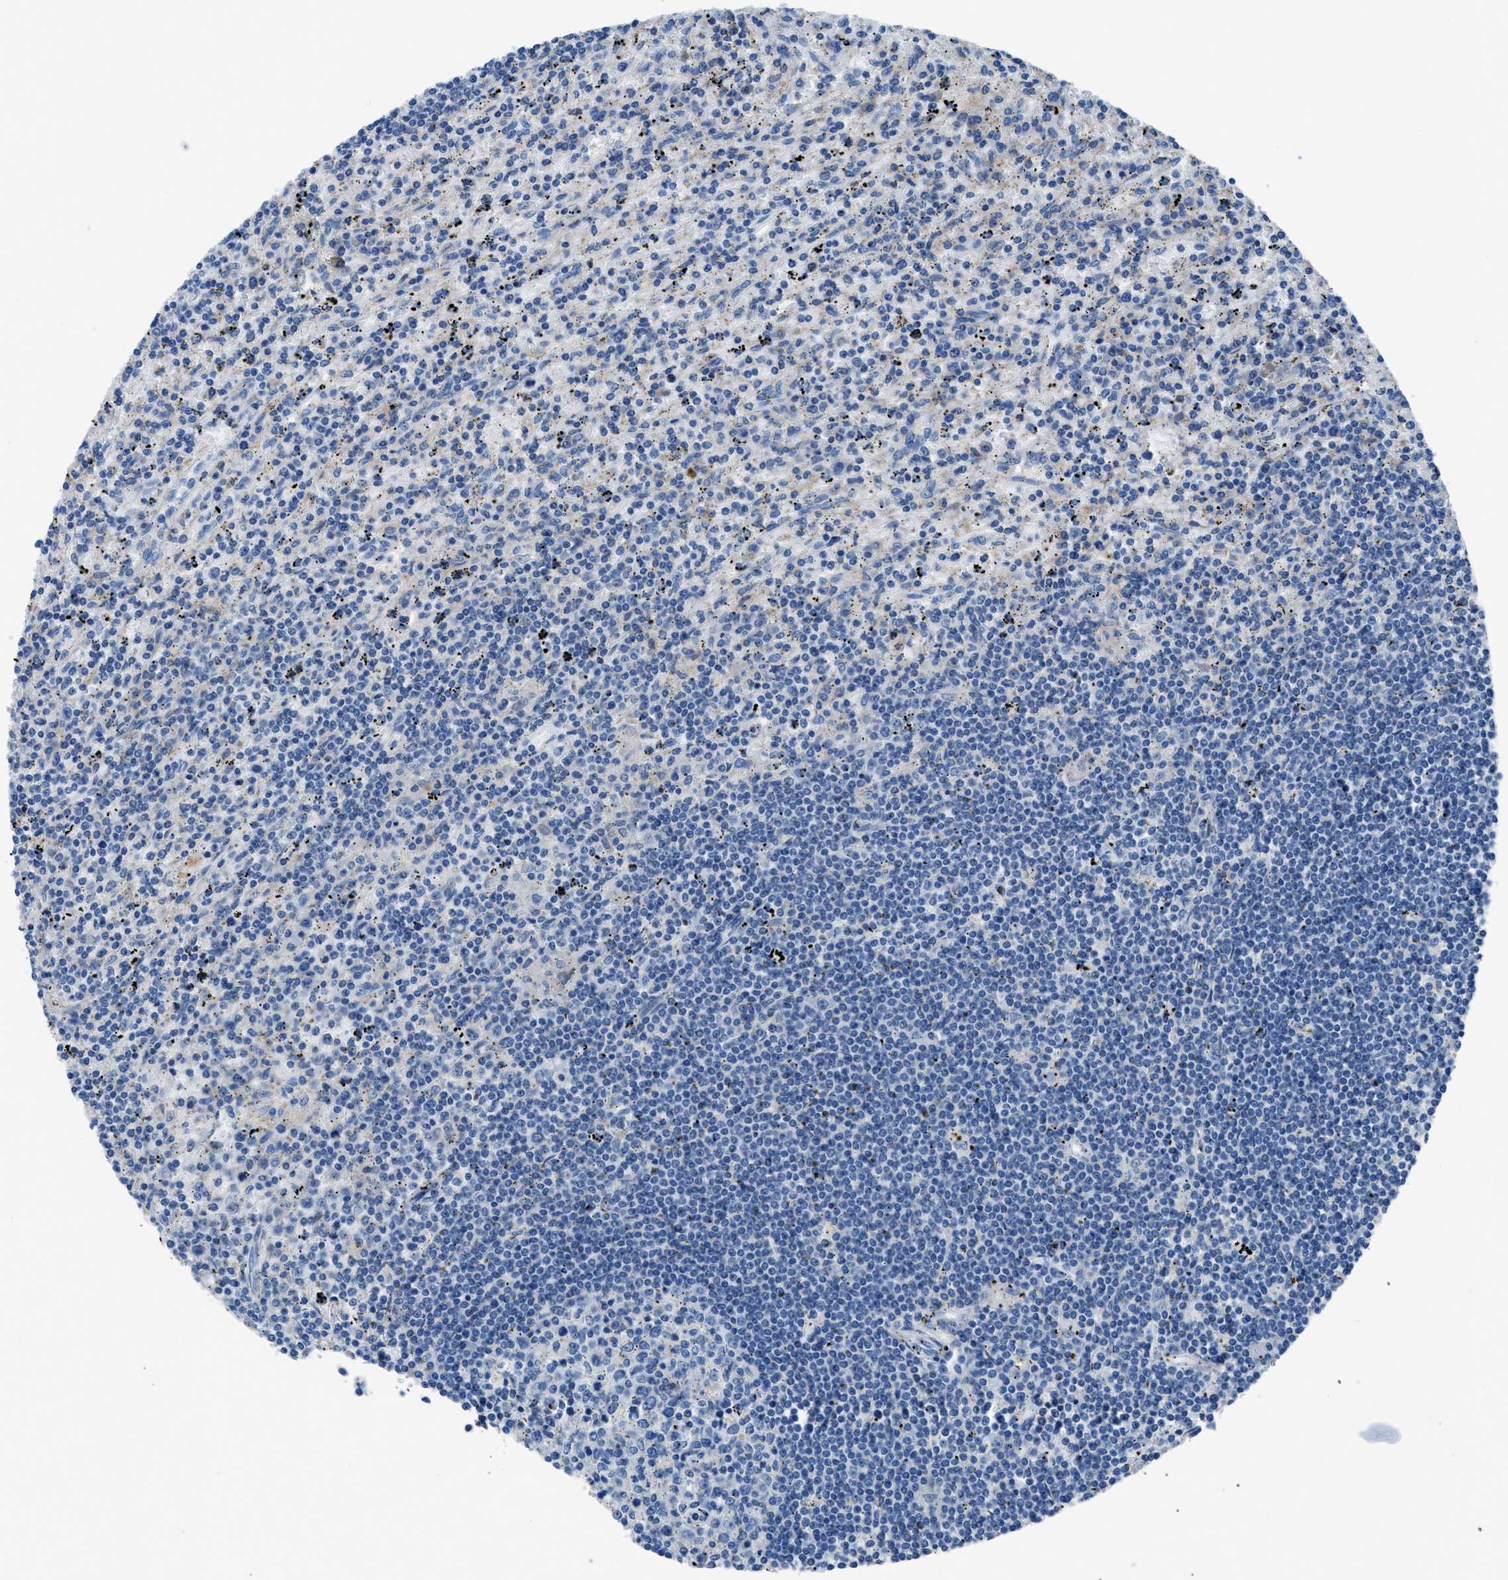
{"staining": {"intensity": "negative", "quantity": "none", "location": "none"}, "tissue": "lymphoma", "cell_type": "Tumor cells", "image_type": "cancer", "snomed": [{"axis": "morphology", "description": "Malignant lymphoma, non-Hodgkin's type, Low grade"}, {"axis": "topography", "description": "Spleen"}], "caption": "A histopathology image of human lymphoma is negative for staining in tumor cells.", "gene": "SGCZ", "patient": {"sex": "male", "age": 76}}